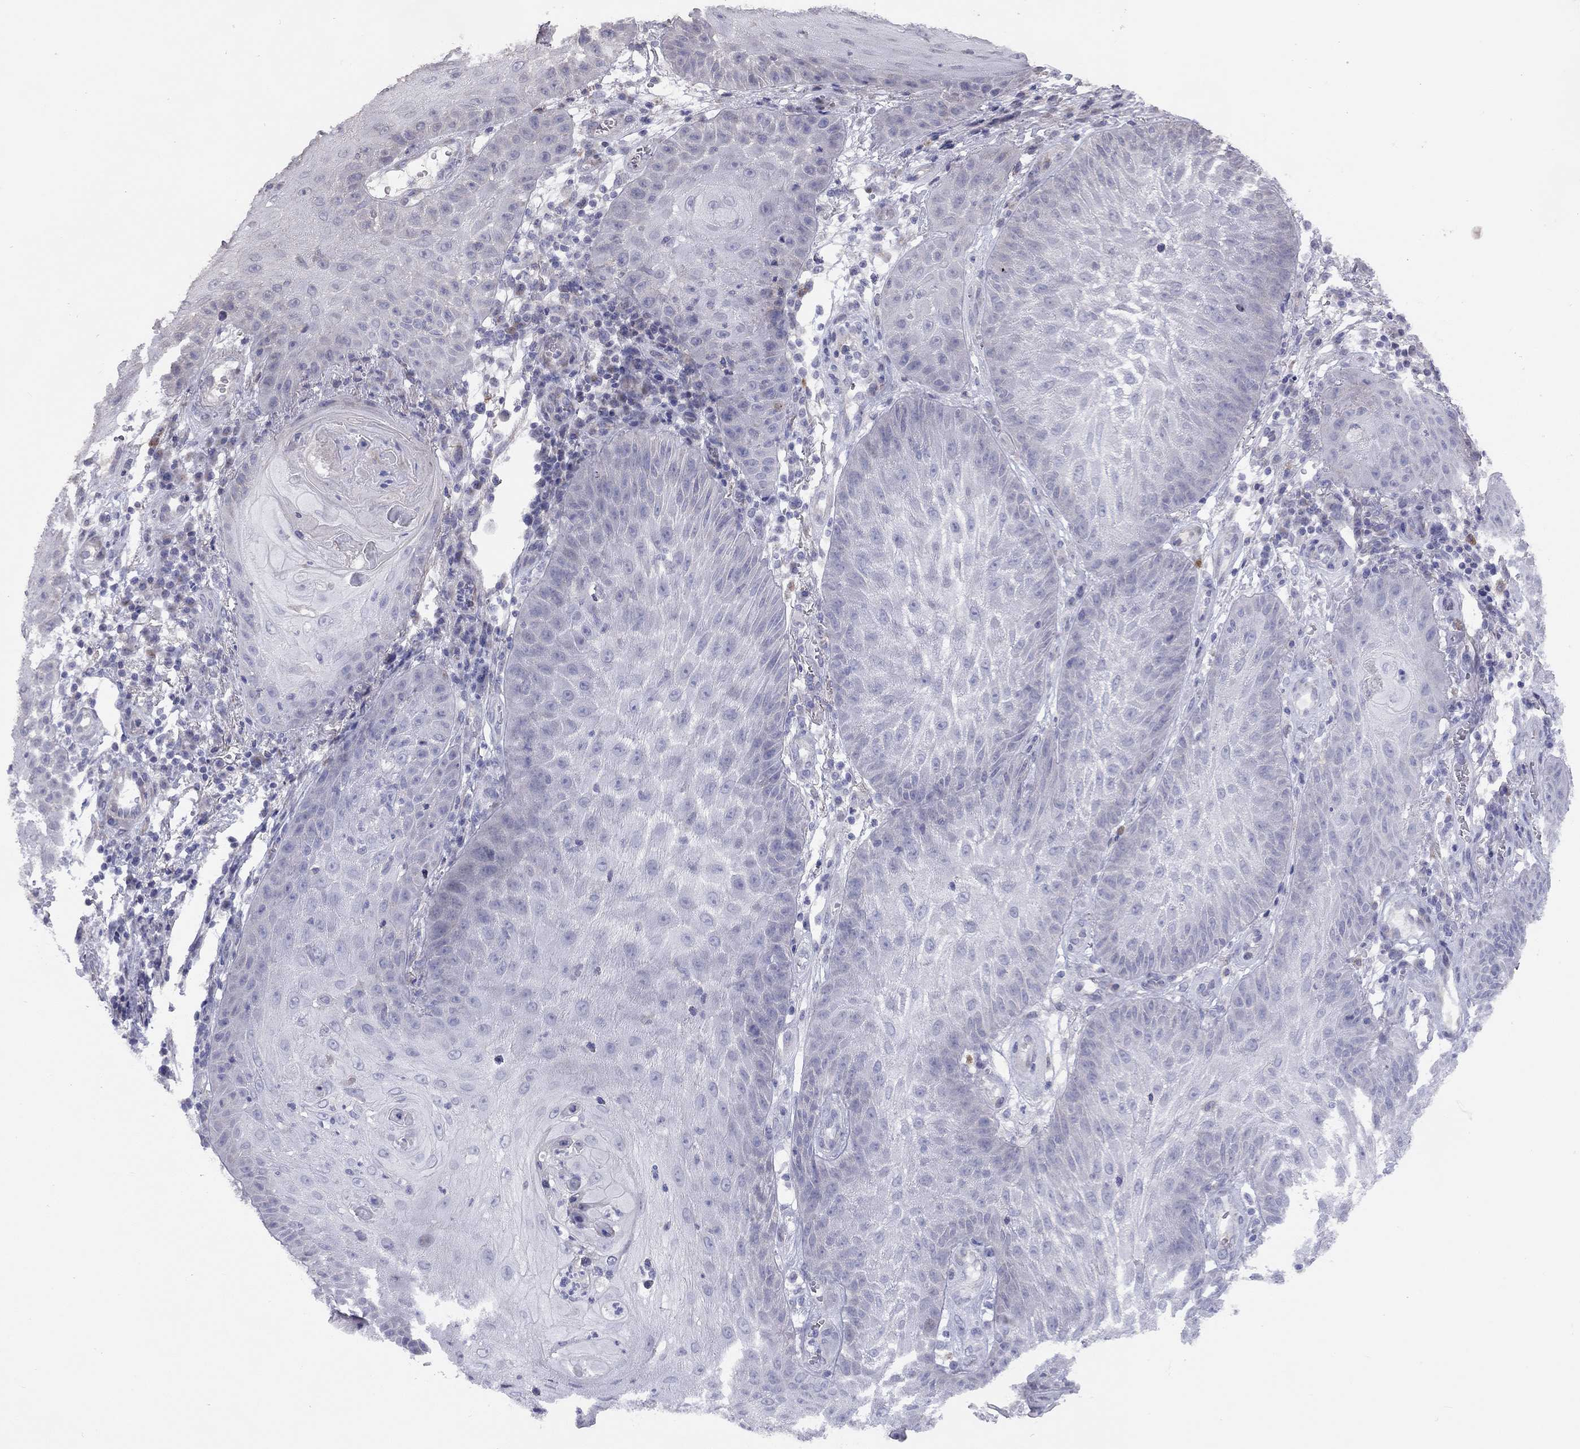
{"staining": {"intensity": "negative", "quantity": "none", "location": "none"}, "tissue": "skin cancer", "cell_type": "Tumor cells", "image_type": "cancer", "snomed": [{"axis": "morphology", "description": "Squamous cell carcinoma, NOS"}, {"axis": "topography", "description": "Skin"}], "caption": "Immunohistochemistry histopathology image of human skin cancer stained for a protein (brown), which exhibits no staining in tumor cells. Brightfield microscopy of IHC stained with DAB (brown) and hematoxylin (blue), captured at high magnification.", "gene": "SYTL2", "patient": {"sex": "male", "age": 70}}